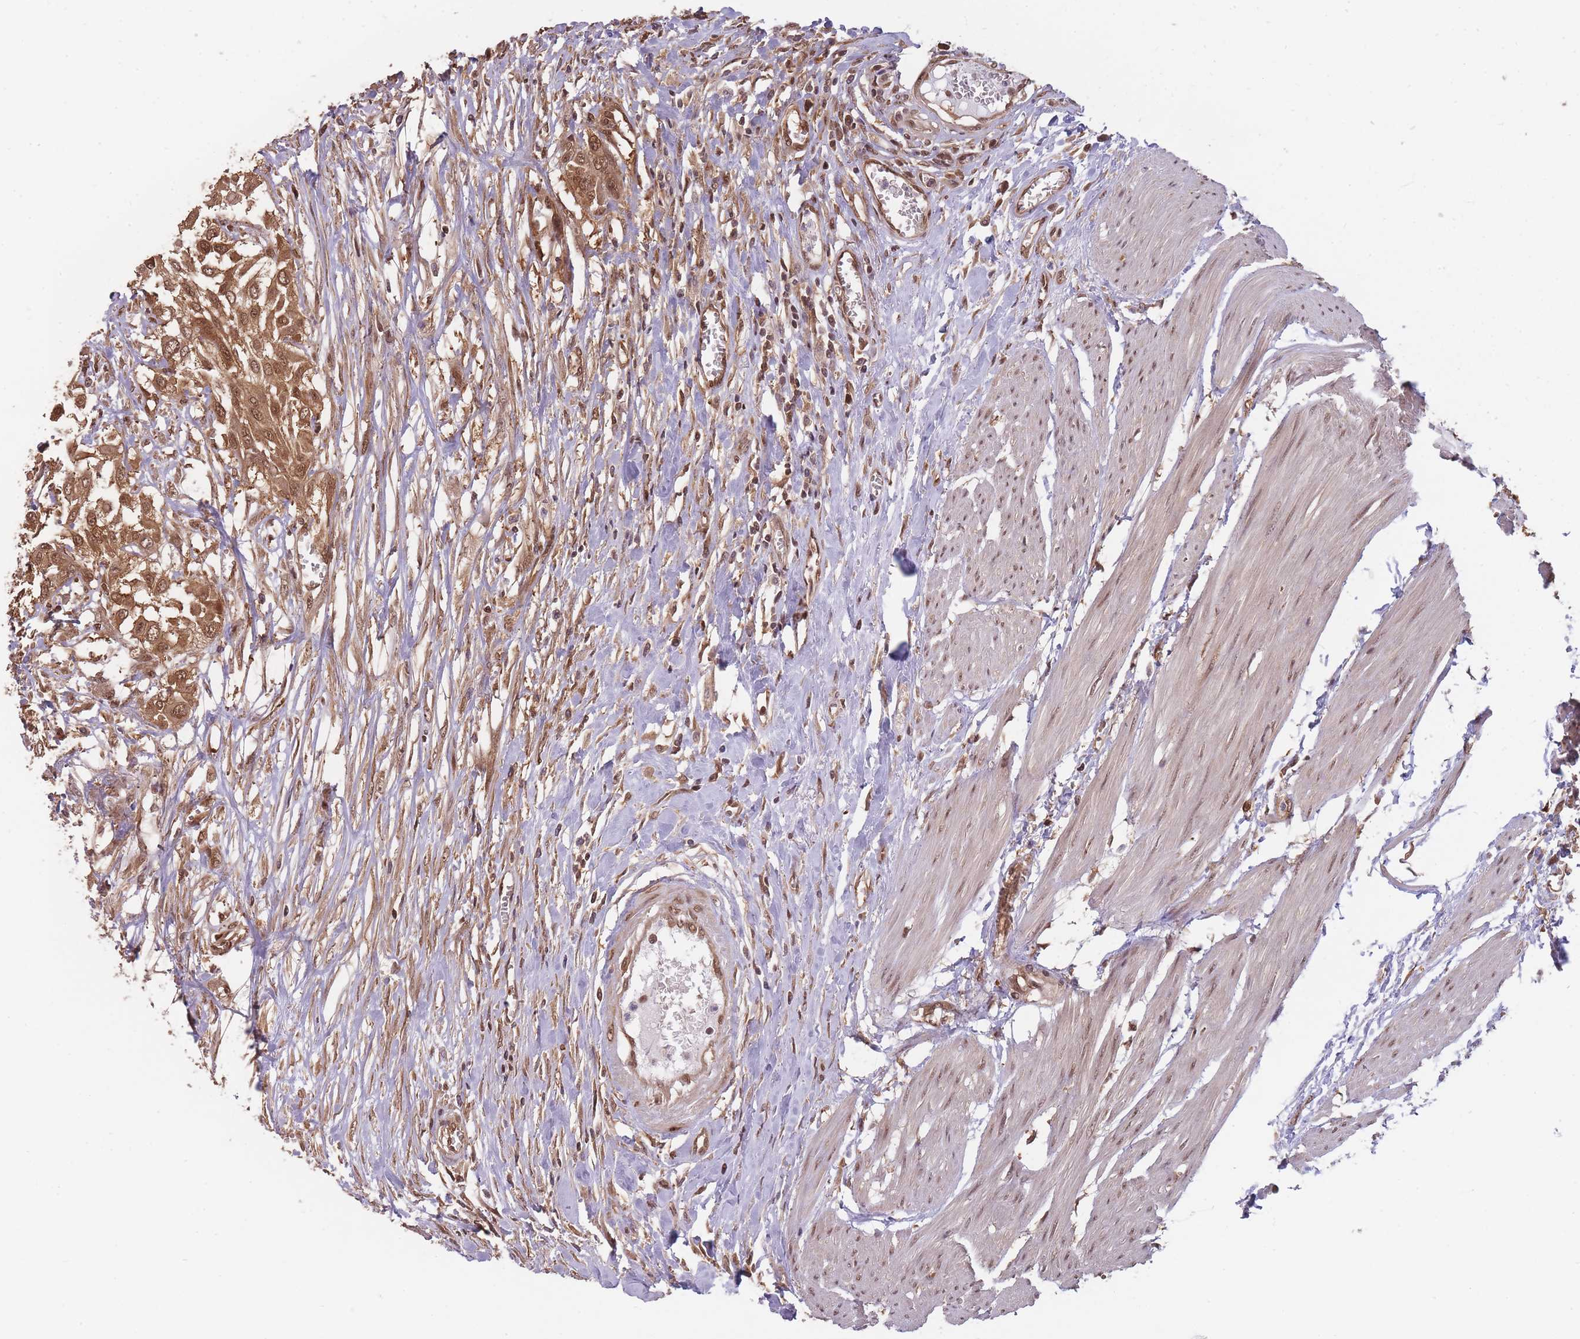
{"staining": {"intensity": "moderate", "quantity": ">75%", "location": "cytoplasmic/membranous,nuclear"}, "tissue": "urothelial cancer", "cell_type": "Tumor cells", "image_type": "cancer", "snomed": [{"axis": "morphology", "description": "Urothelial carcinoma, High grade"}, {"axis": "topography", "description": "Urinary bladder"}], "caption": "Protein expression analysis of human high-grade urothelial carcinoma reveals moderate cytoplasmic/membranous and nuclear positivity in about >75% of tumor cells. (DAB = brown stain, brightfield microscopy at high magnification).", "gene": "PPP6R3", "patient": {"sex": "male", "age": 57}}